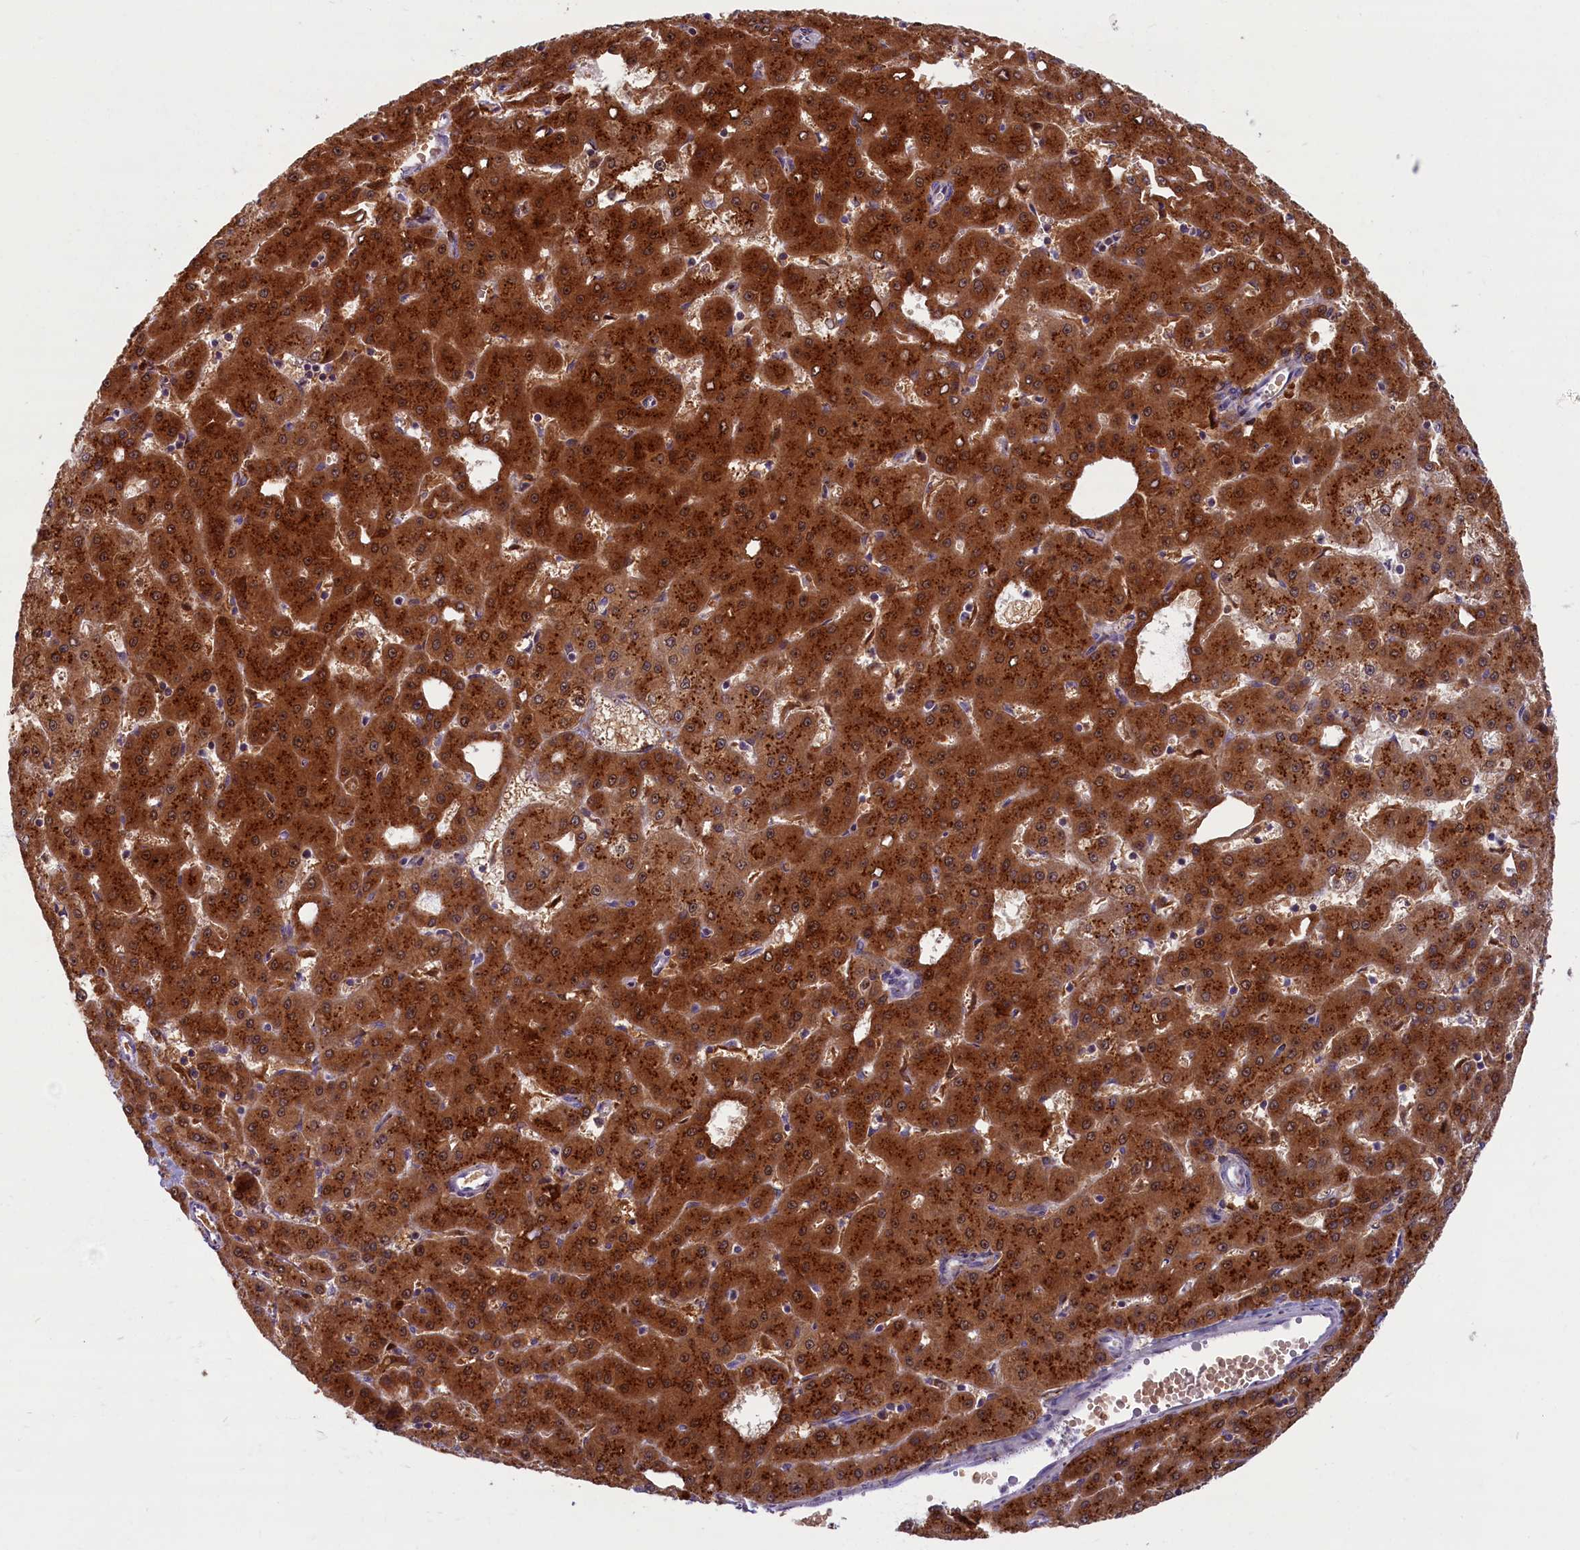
{"staining": {"intensity": "strong", "quantity": ">75%", "location": "cytoplasmic/membranous"}, "tissue": "liver cancer", "cell_type": "Tumor cells", "image_type": "cancer", "snomed": [{"axis": "morphology", "description": "Carcinoma, Hepatocellular, NOS"}, {"axis": "topography", "description": "Liver"}], "caption": "Immunohistochemistry staining of hepatocellular carcinoma (liver), which exhibits high levels of strong cytoplasmic/membranous expression in about >75% of tumor cells indicating strong cytoplasmic/membranous protein positivity. The staining was performed using DAB (brown) for protein detection and nuclei were counterstained in hematoxylin (blue).", "gene": "BLVRB", "patient": {"sex": "male", "age": 47}}